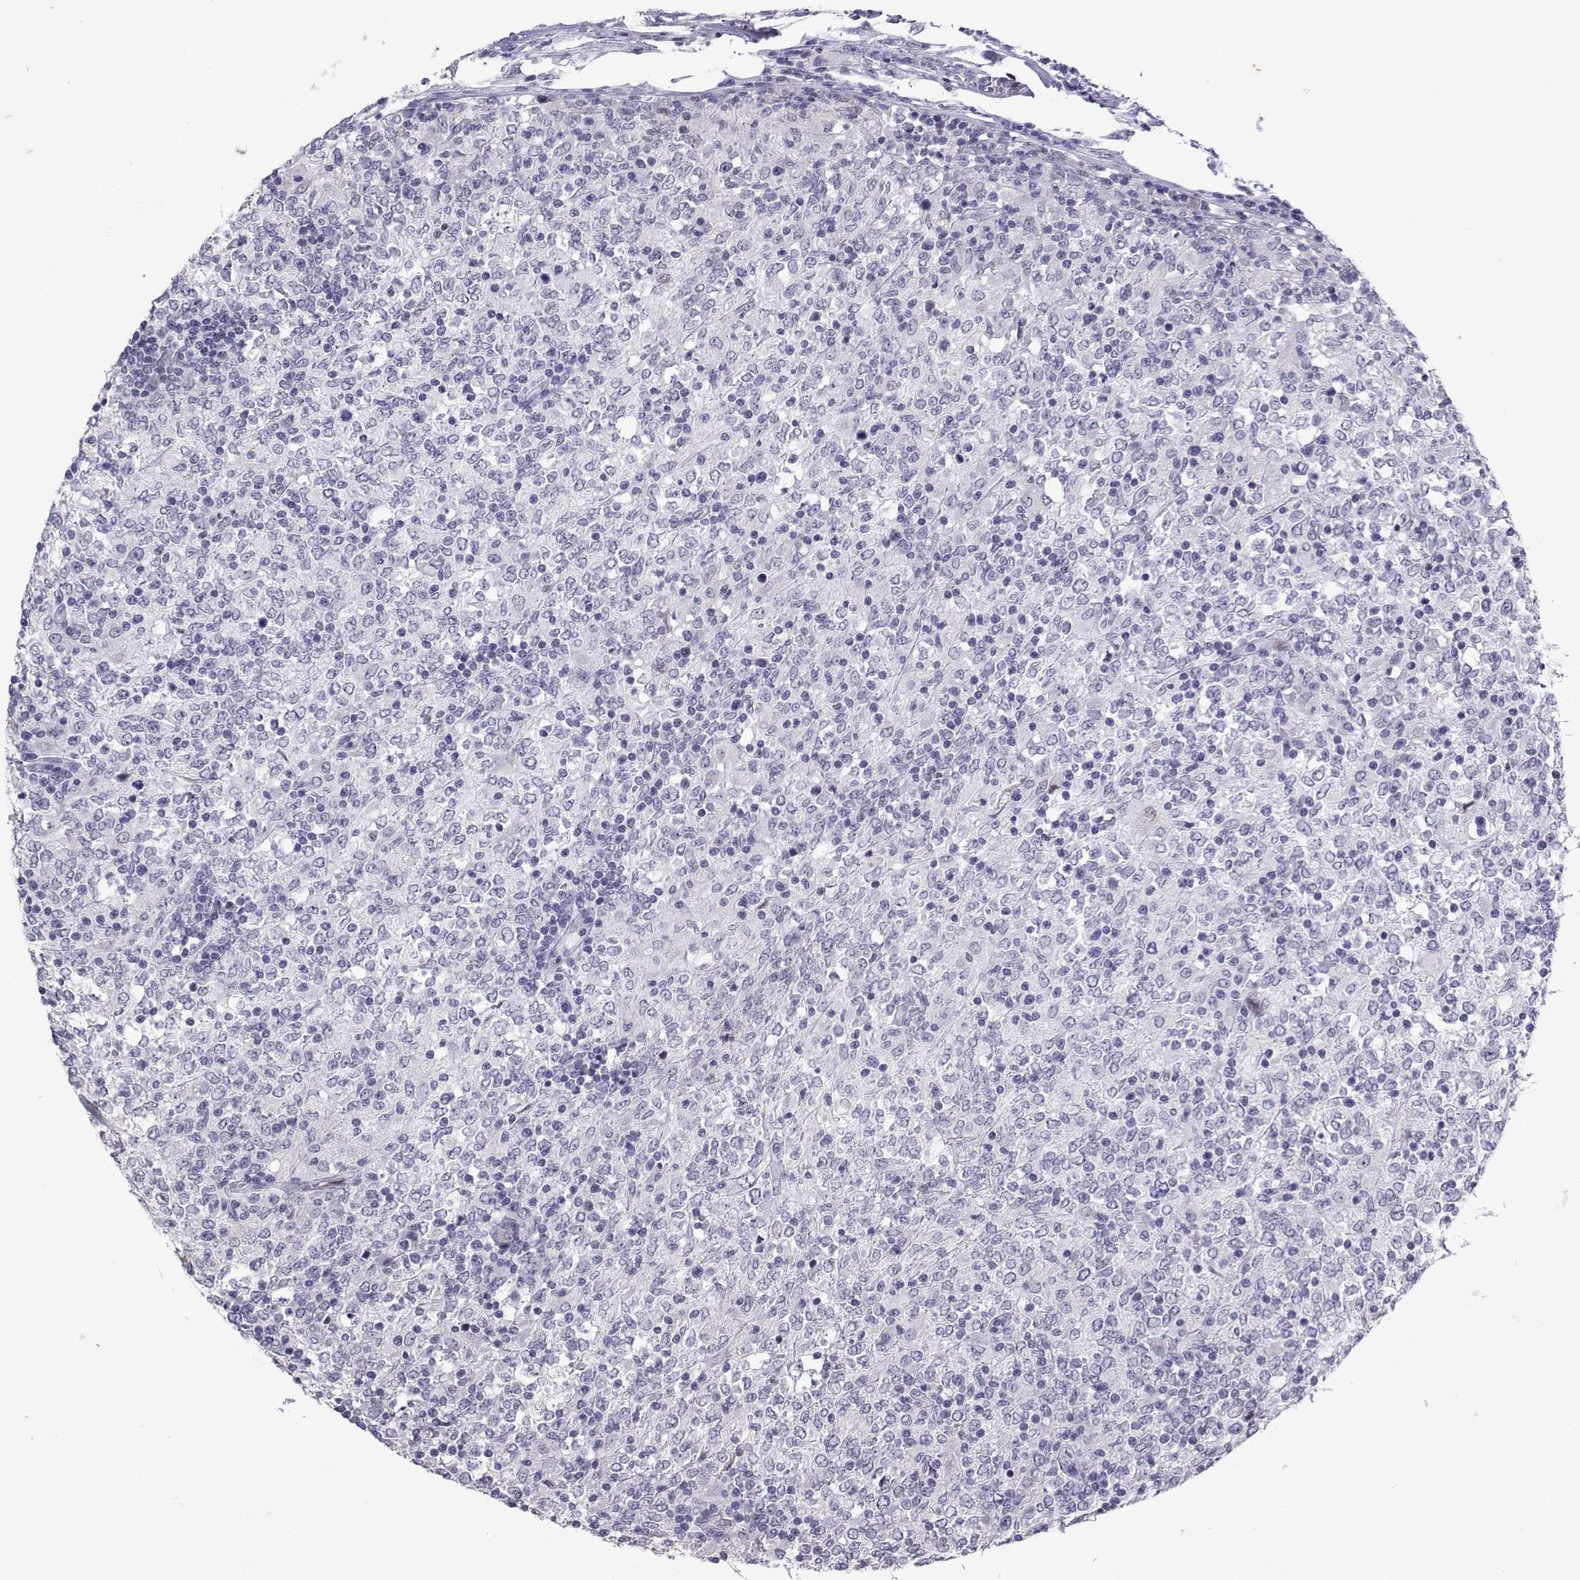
{"staining": {"intensity": "negative", "quantity": "none", "location": "none"}, "tissue": "lymphoma", "cell_type": "Tumor cells", "image_type": "cancer", "snomed": [{"axis": "morphology", "description": "Malignant lymphoma, non-Hodgkin's type, High grade"}, {"axis": "topography", "description": "Lymph node"}], "caption": "High magnification brightfield microscopy of lymphoma stained with DAB (3,3'-diaminobenzidine) (brown) and counterstained with hematoxylin (blue): tumor cells show no significant staining.", "gene": "CFAP70", "patient": {"sex": "female", "age": 84}}